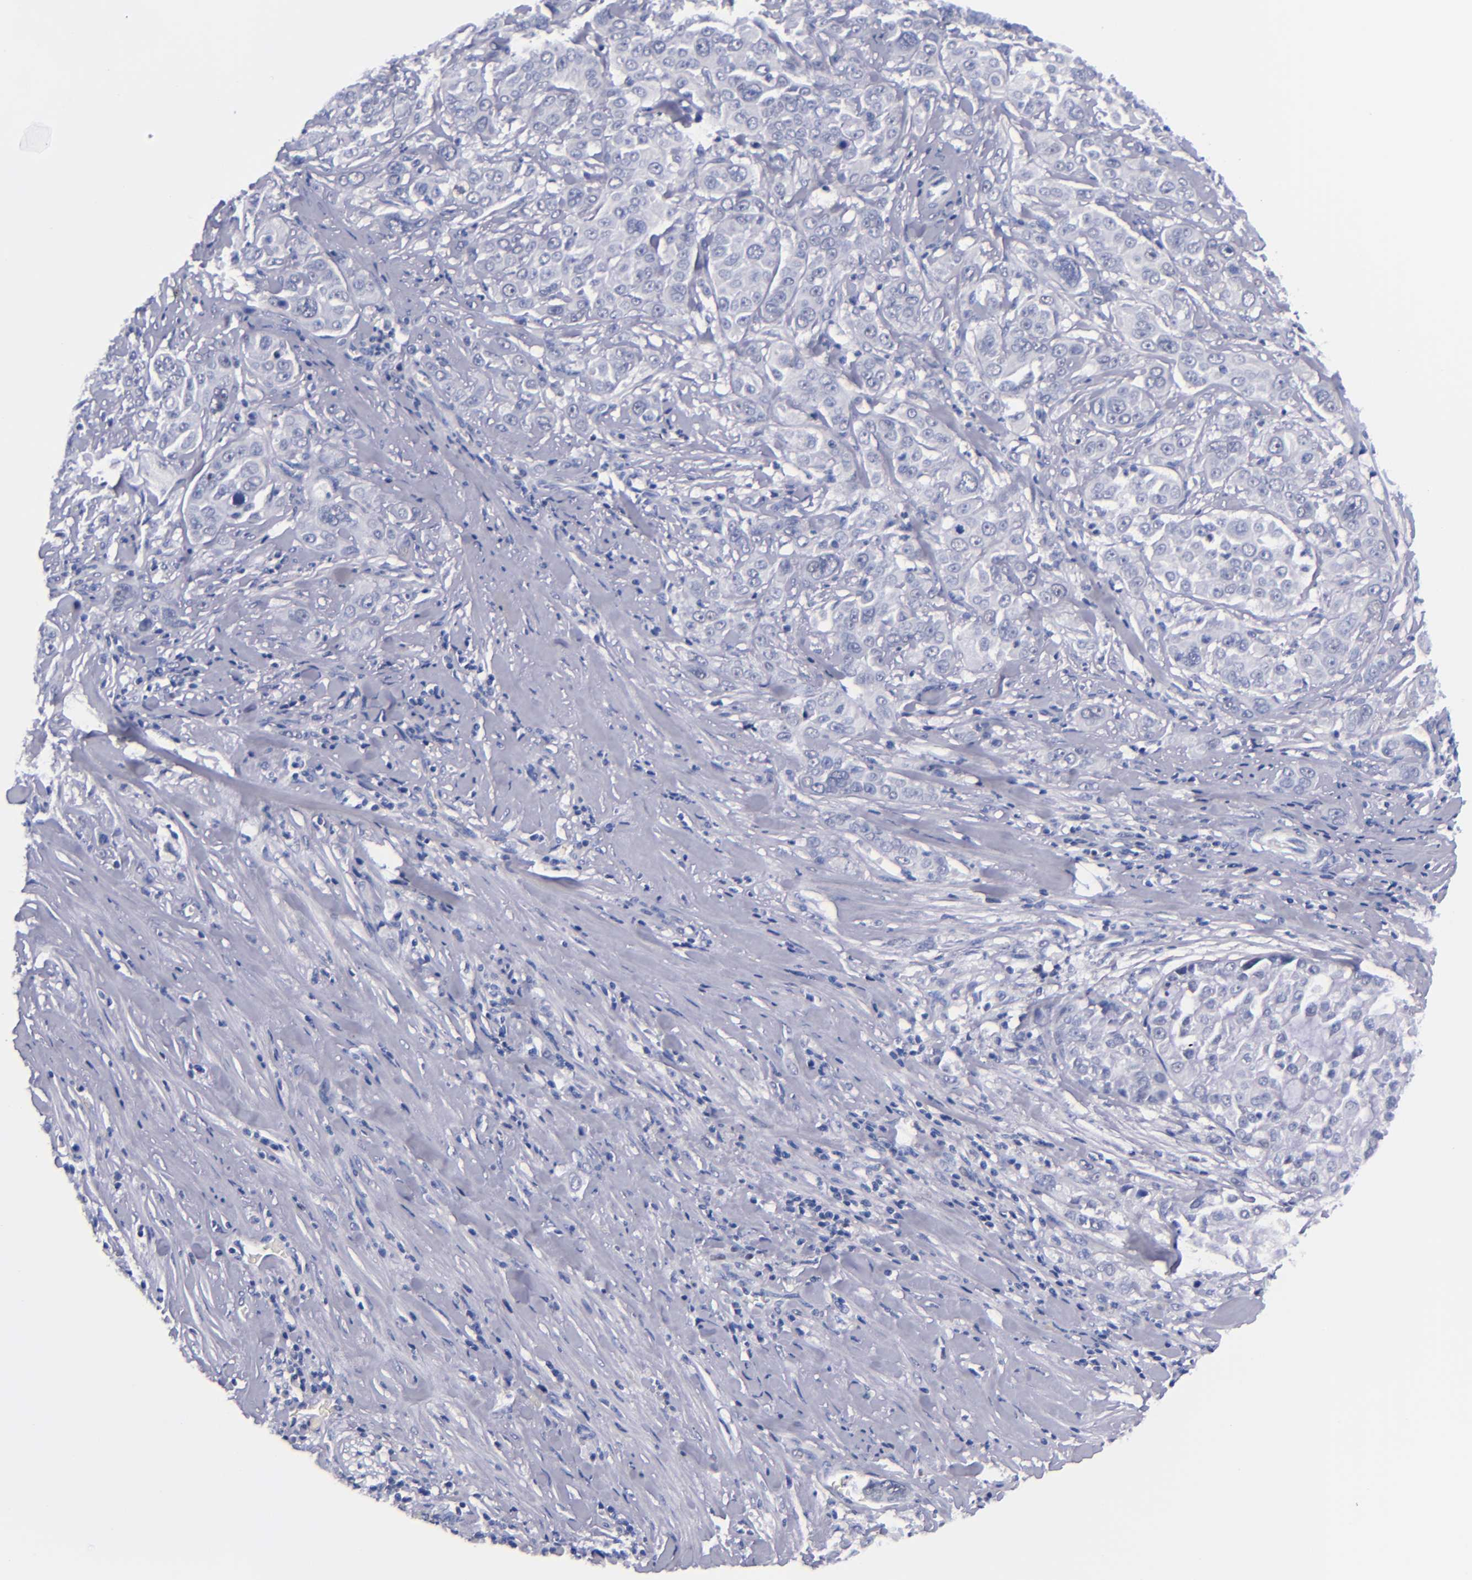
{"staining": {"intensity": "negative", "quantity": "none", "location": "none"}, "tissue": "pancreatic cancer", "cell_type": "Tumor cells", "image_type": "cancer", "snomed": [{"axis": "morphology", "description": "Adenocarcinoma, NOS"}, {"axis": "topography", "description": "Pancreas"}], "caption": "Tumor cells show no significant protein expression in pancreatic cancer (adenocarcinoma).", "gene": "MCM7", "patient": {"sex": "female", "age": 52}}